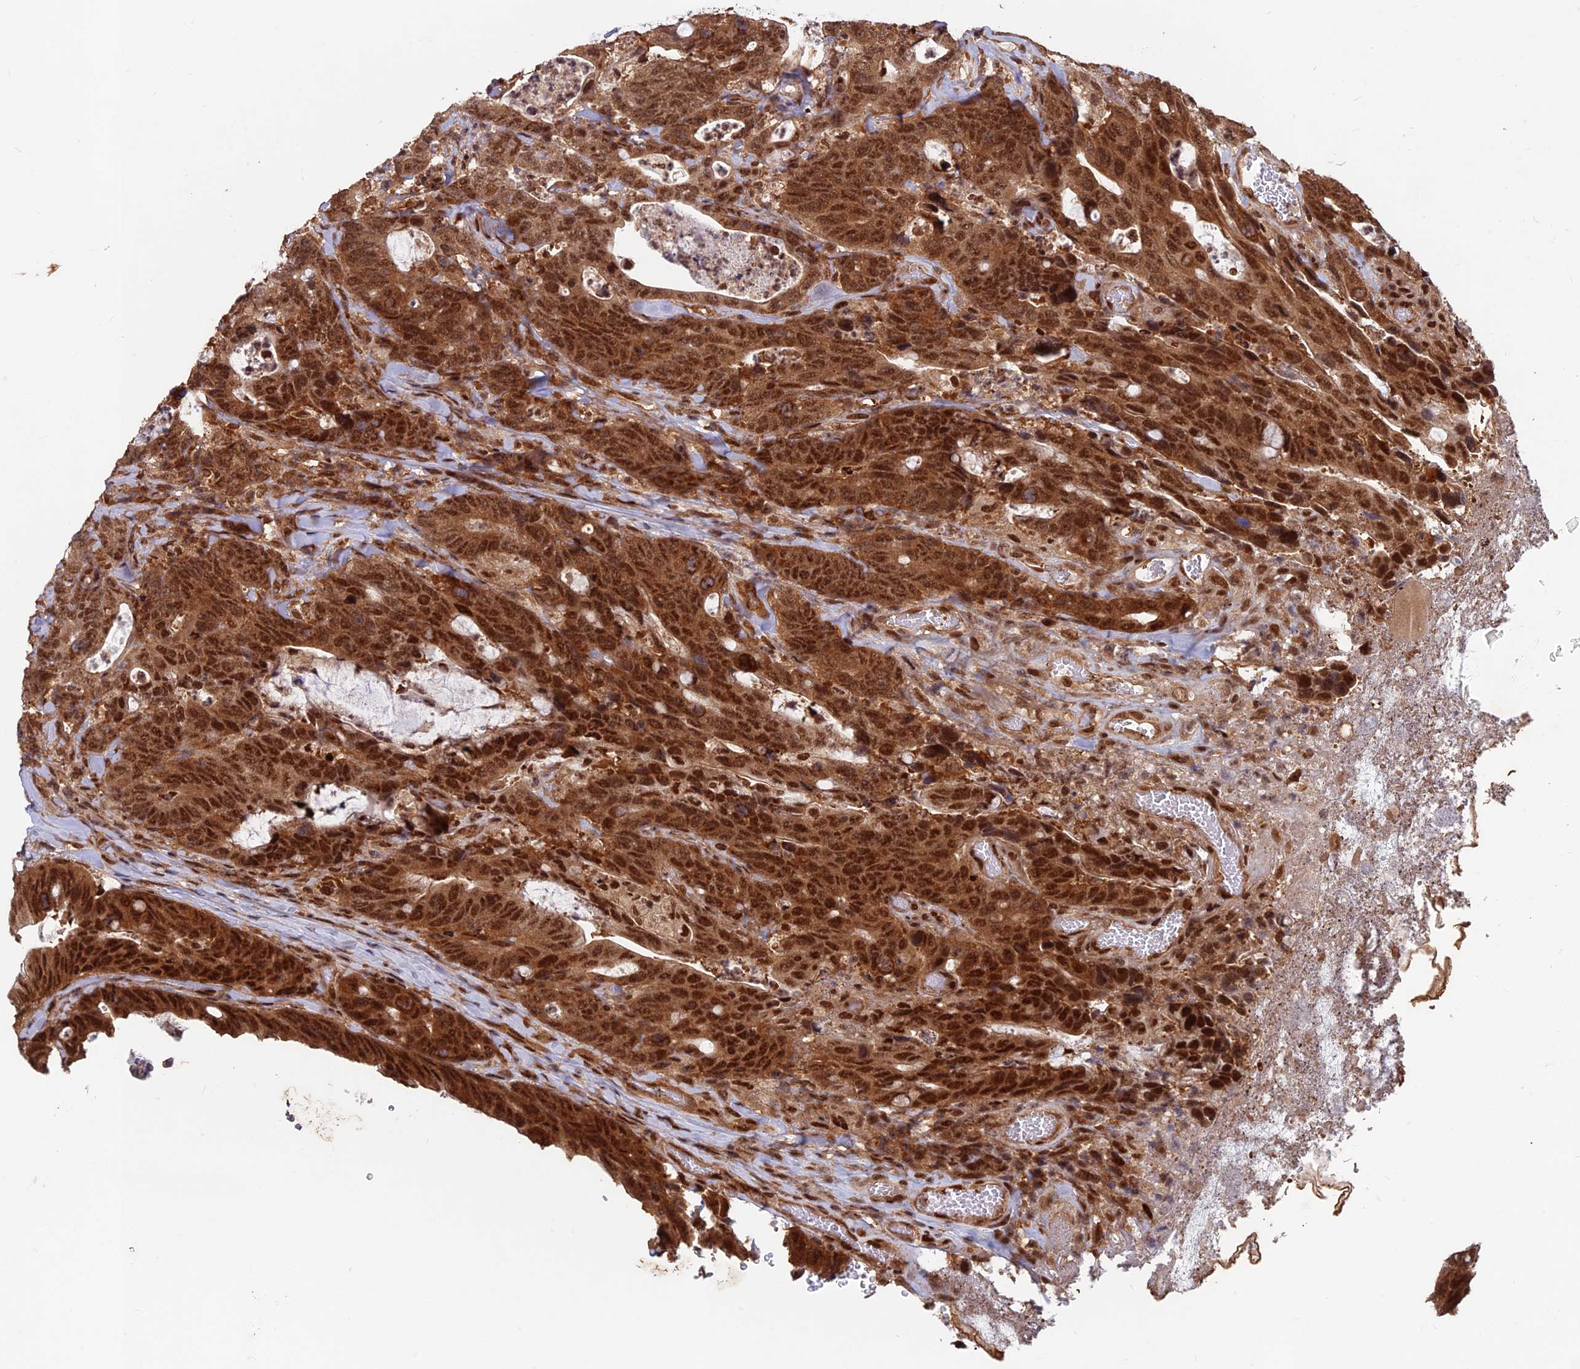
{"staining": {"intensity": "strong", "quantity": ">75%", "location": "cytoplasmic/membranous,nuclear"}, "tissue": "colorectal cancer", "cell_type": "Tumor cells", "image_type": "cancer", "snomed": [{"axis": "morphology", "description": "Adenocarcinoma, NOS"}, {"axis": "topography", "description": "Colon"}], "caption": "The image exhibits staining of adenocarcinoma (colorectal), revealing strong cytoplasmic/membranous and nuclear protein positivity (brown color) within tumor cells.", "gene": "FAM53C", "patient": {"sex": "female", "age": 82}}